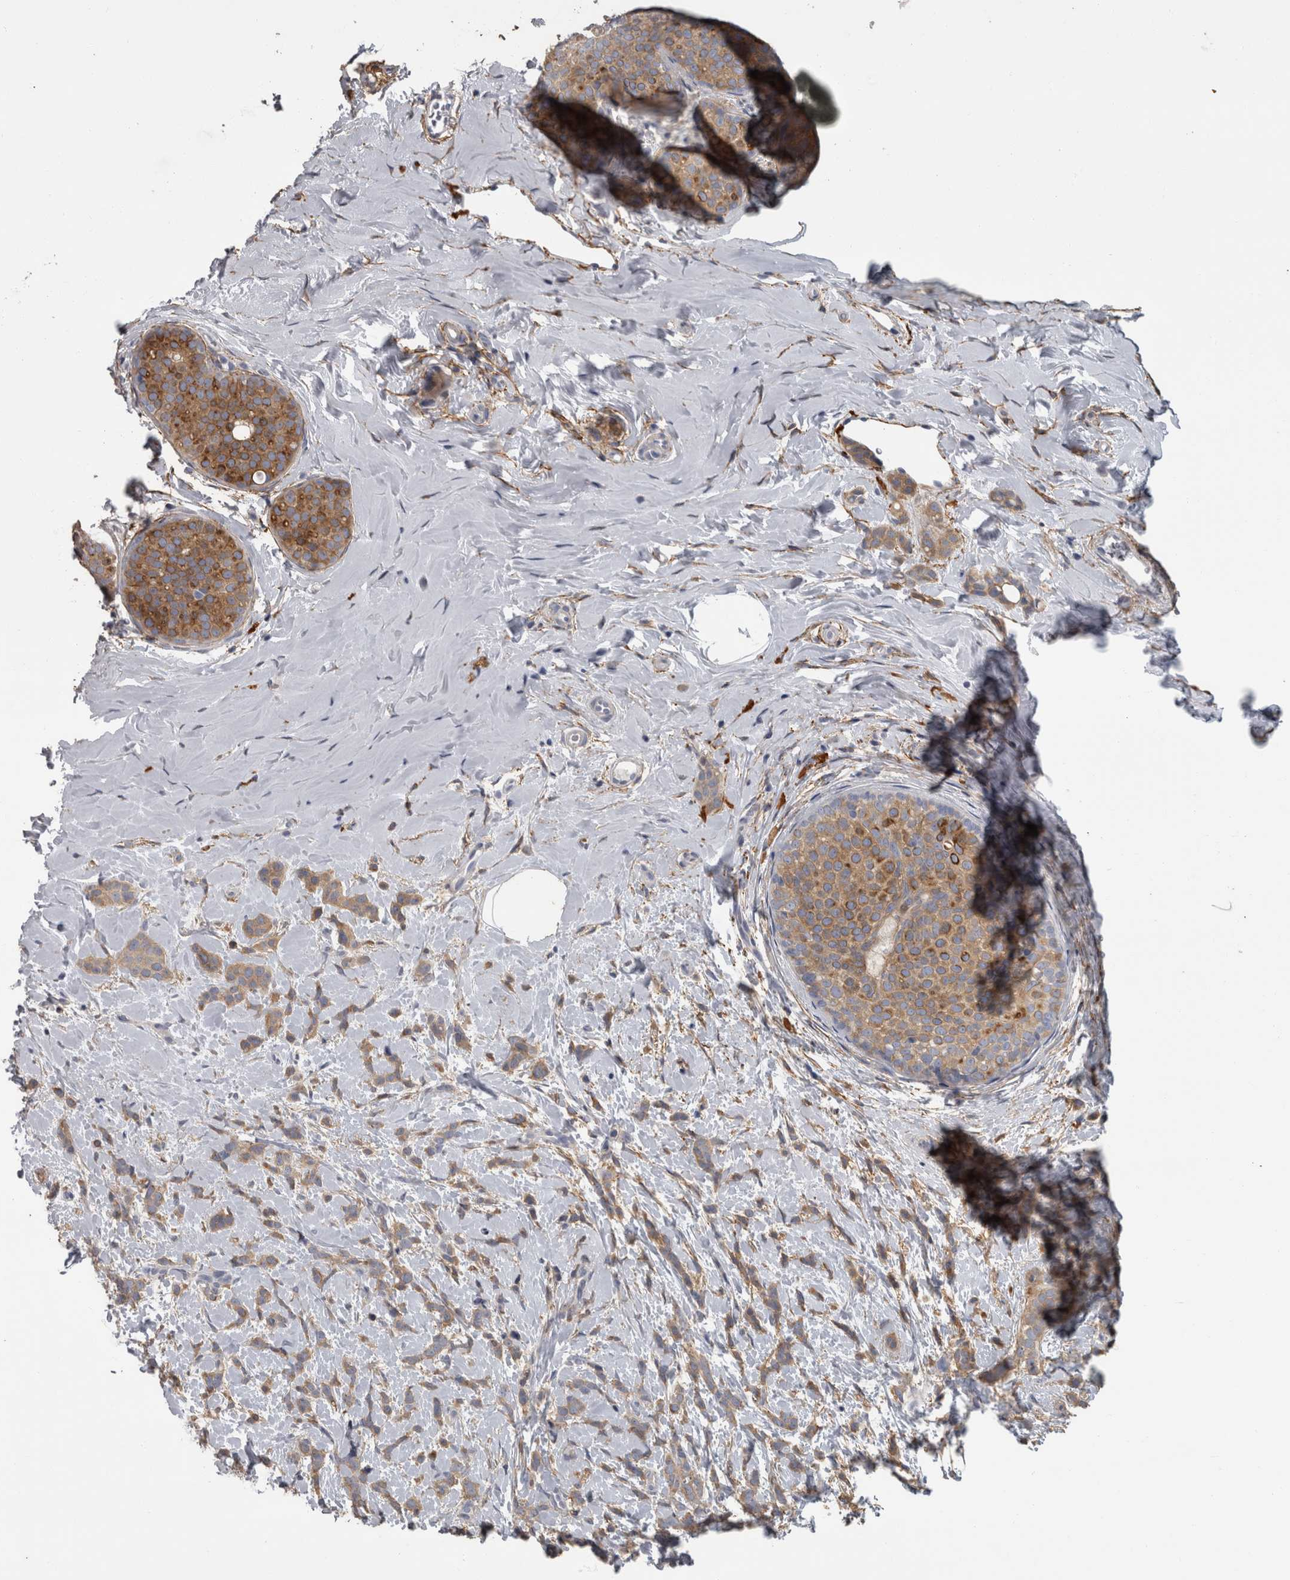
{"staining": {"intensity": "moderate", "quantity": ">75%", "location": "cytoplasmic/membranous"}, "tissue": "breast cancer", "cell_type": "Tumor cells", "image_type": "cancer", "snomed": [{"axis": "morphology", "description": "Lobular carcinoma, in situ"}, {"axis": "morphology", "description": "Lobular carcinoma"}, {"axis": "topography", "description": "Breast"}], "caption": "Human breast cancer (lobular carcinoma) stained for a protein (brown) demonstrates moderate cytoplasmic/membranous positive expression in approximately >75% of tumor cells.", "gene": "EFEMP2", "patient": {"sex": "female", "age": 41}}